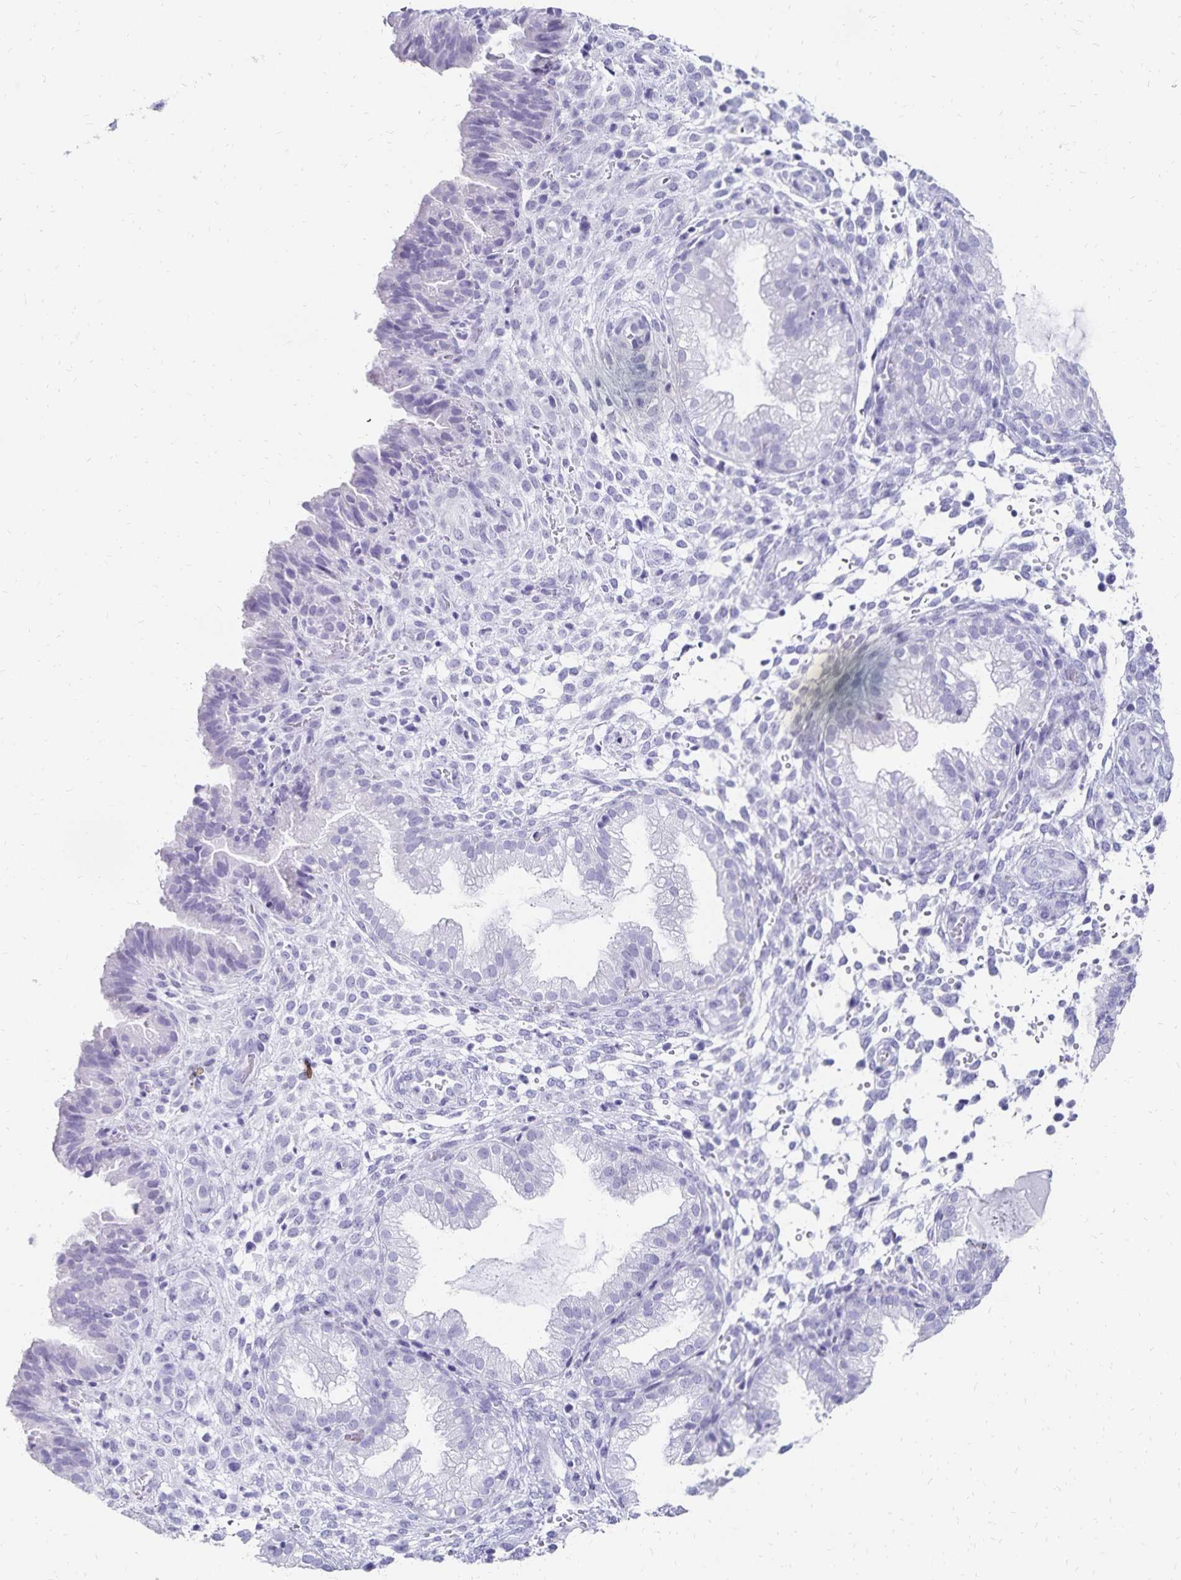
{"staining": {"intensity": "negative", "quantity": "none", "location": "none"}, "tissue": "endometrium", "cell_type": "Cells in endometrial stroma", "image_type": "normal", "snomed": [{"axis": "morphology", "description": "Normal tissue, NOS"}, {"axis": "topography", "description": "Endometrium"}], "caption": "IHC histopathology image of normal endometrium: endometrium stained with DAB demonstrates no significant protein staining in cells in endometrial stroma.", "gene": "GIP", "patient": {"sex": "female", "age": 33}}